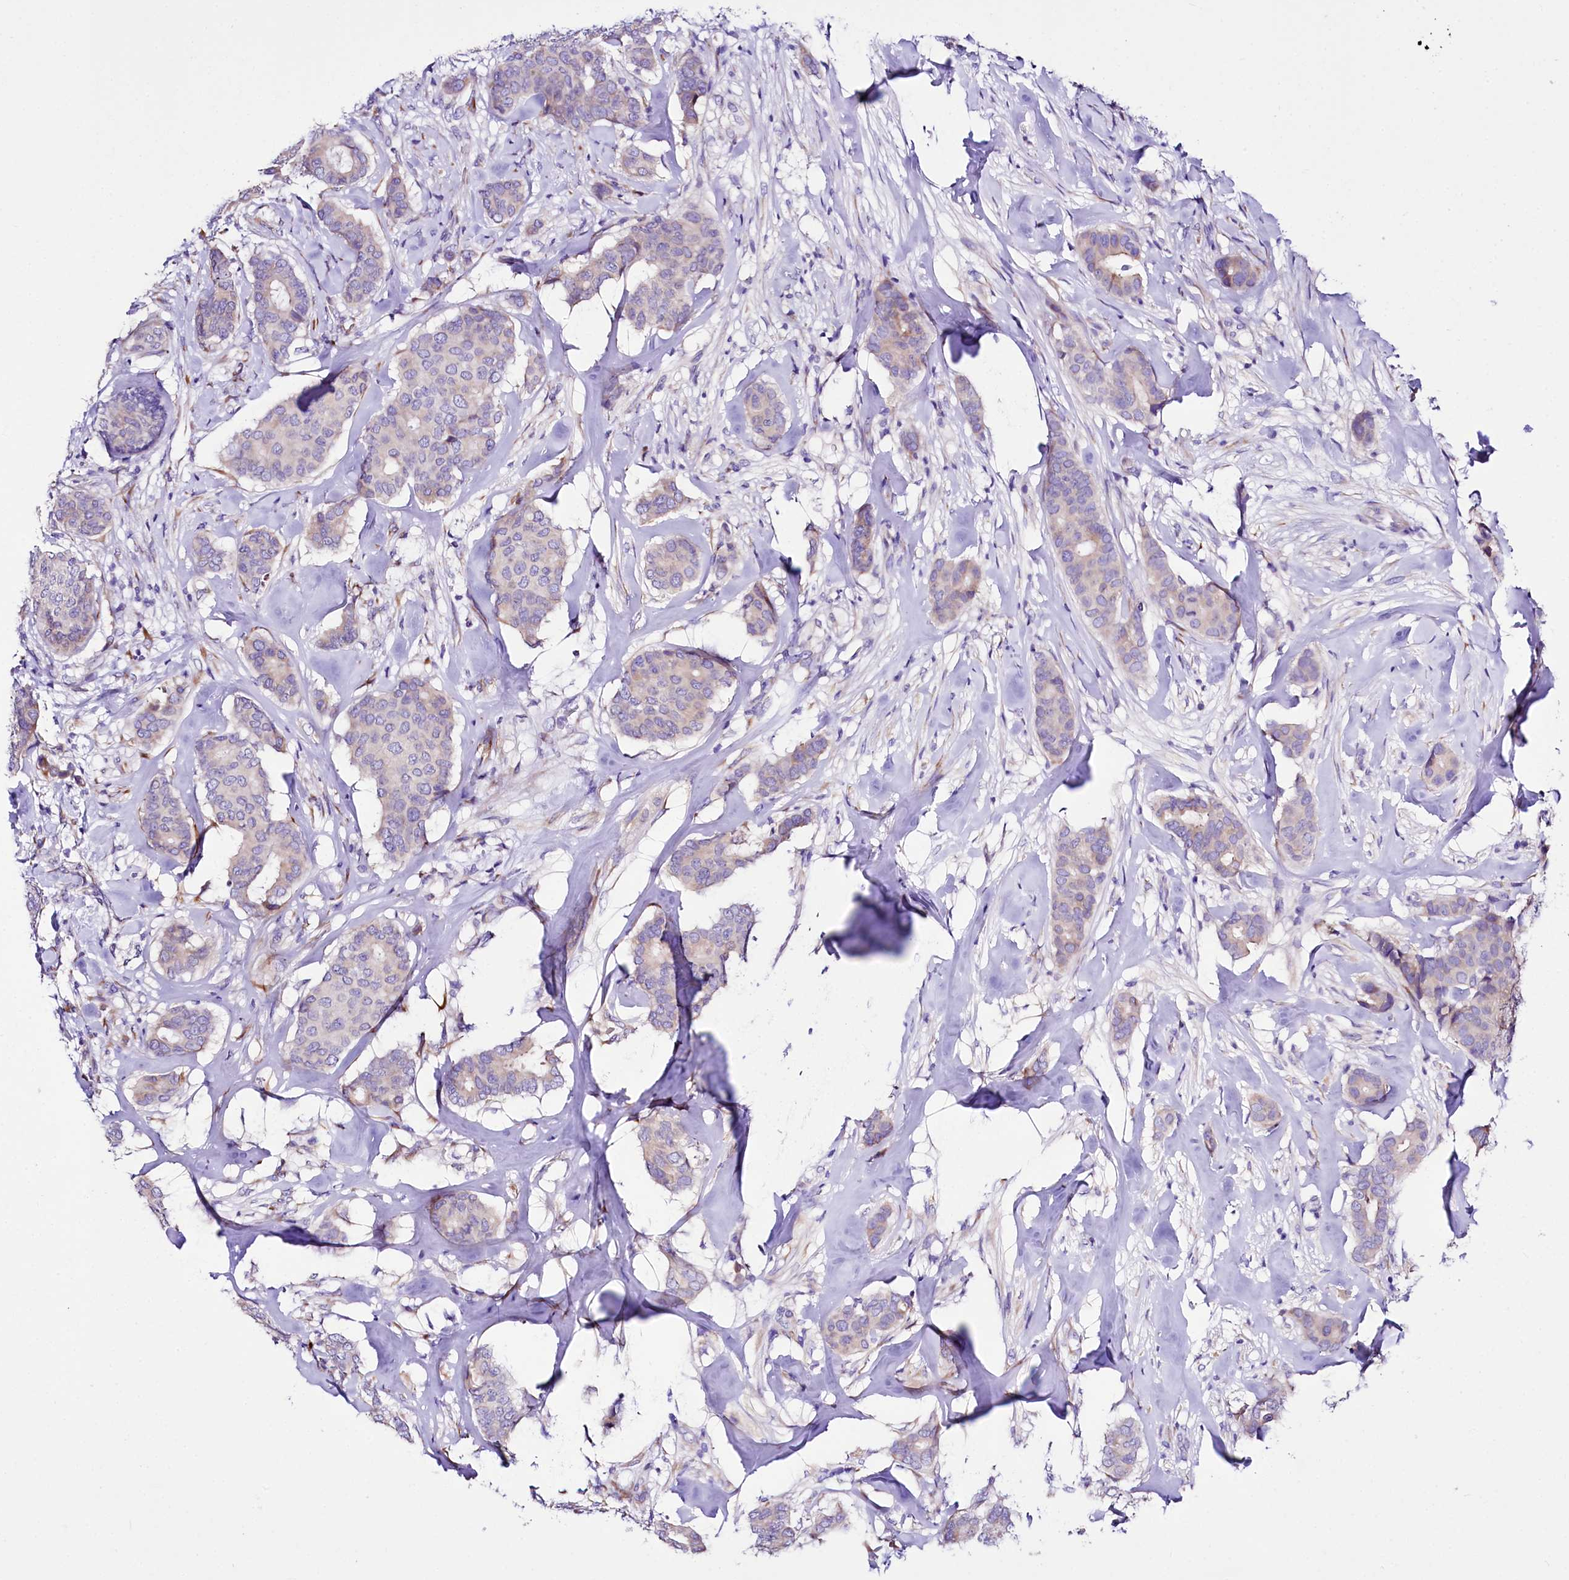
{"staining": {"intensity": "weak", "quantity": "<25%", "location": "cytoplasmic/membranous"}, "tissue": "breast cancer", "cell_type": "Tumor cells", "image_type": "cancer", "snomed": [{"axis": "morphology", "description": "Duct carcinoma"}, {"axis": "topography", "description": "Breast"}], "caption": "Breast cancer (intraductal carcinoma) stained for a protein using immunohistochemistry exhibits no staining tumor cells.", "gene": "A2ML1", "patient": {"sex": "female", "age": 75}}